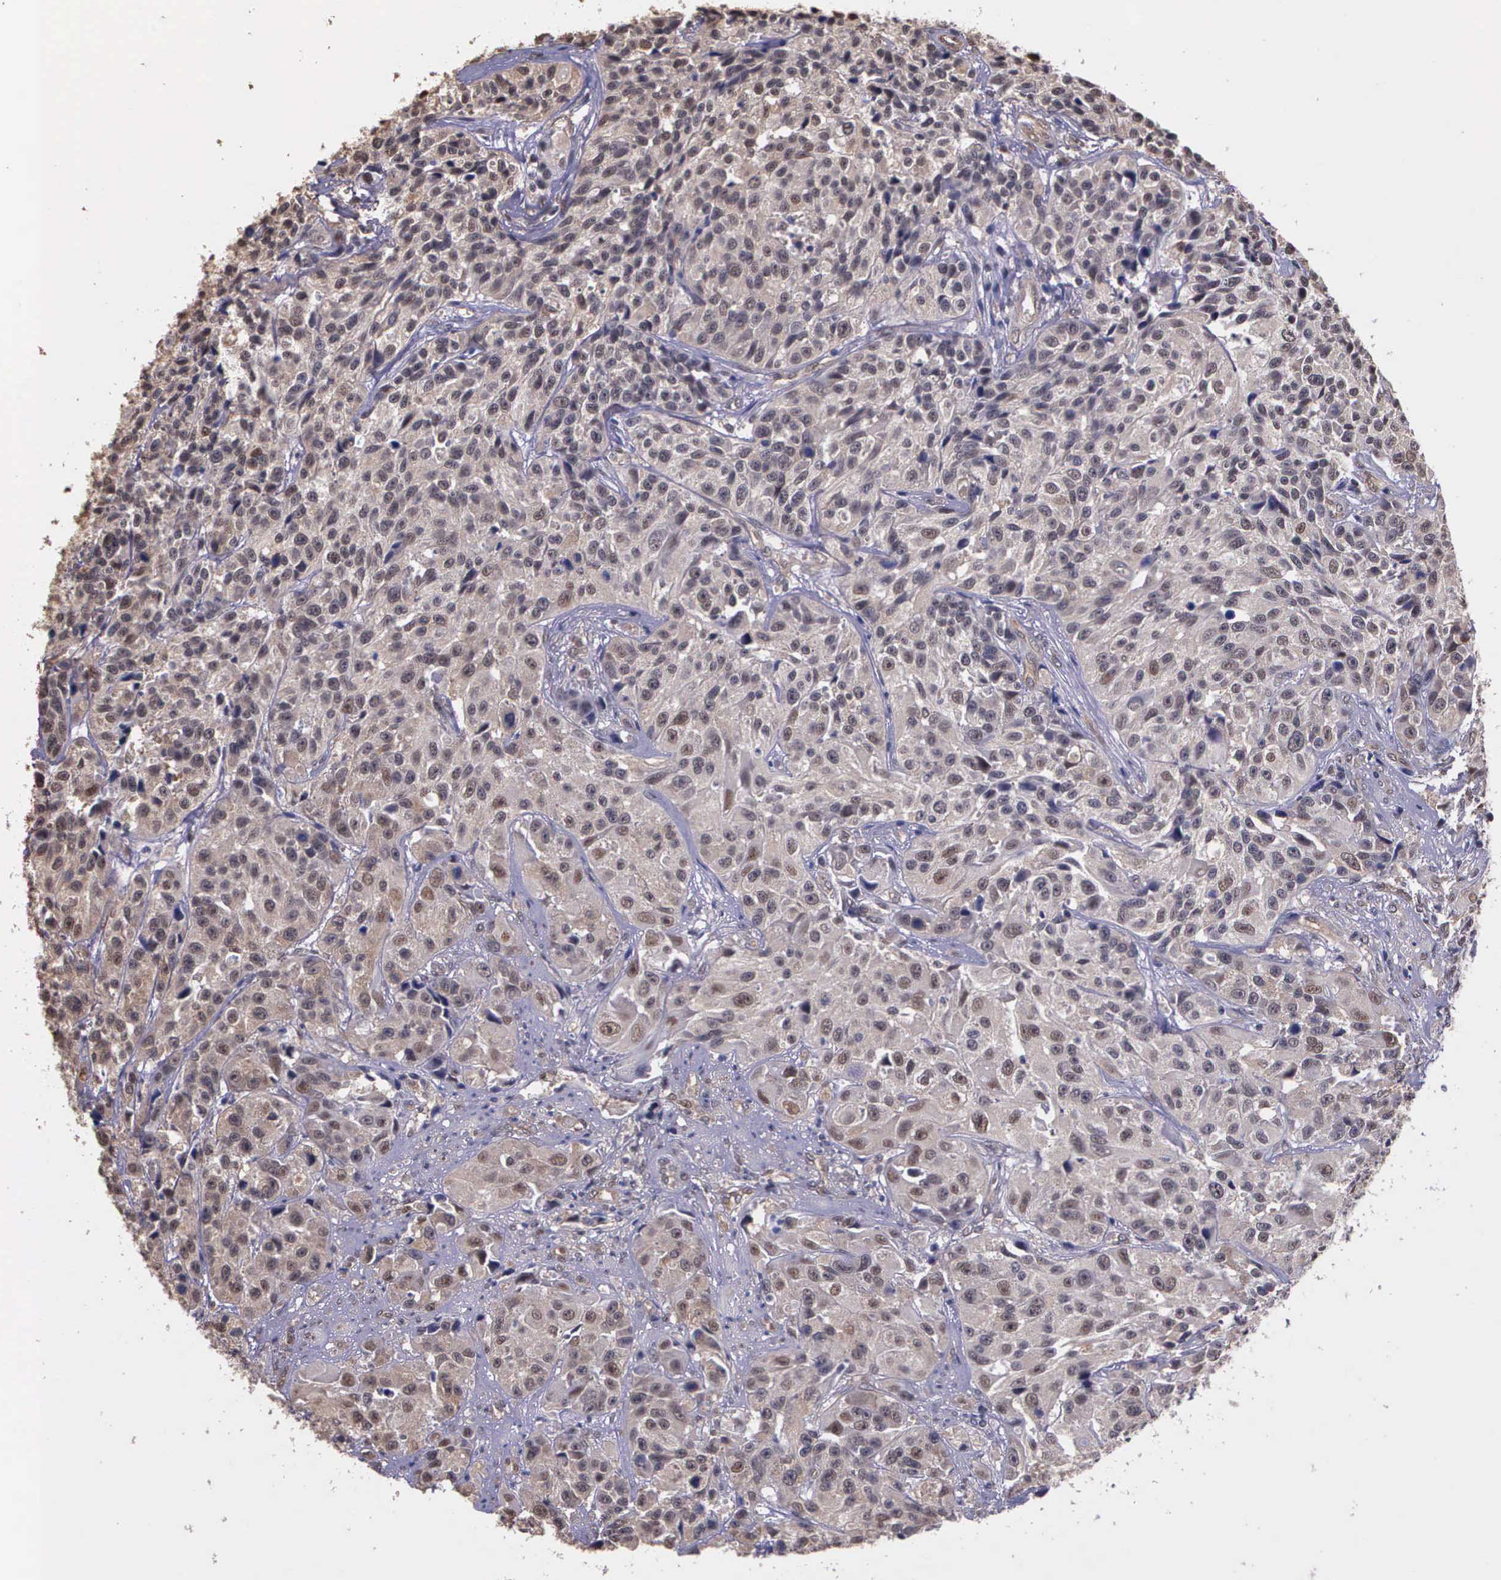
{"staining": {"intensity": "moderate", "quantity": ">75%", "location": "cytoplasmic/membranous,nuclear"}, "tissue": "urothelial cancer", "cell_type": "Tumor cells", "image_type": "cancer", "snomed": [{"axis": "morphology", "description": "Urothelial carcinoma, High grade"}, {"axis": "topography", "description": "Urinary bladder"}], "caption": "Immunohistochemical staining of human urothelial cancer exhibits medium levels of moderate cytoplasmic/membranous and nuclear protein staining in approximately >75% of tumor cells. (brown staining indicates protein expression, while blue staining denotes nuclei).", "gene": "PSMC1", "patient": {"sex": "female", "age": 81}}